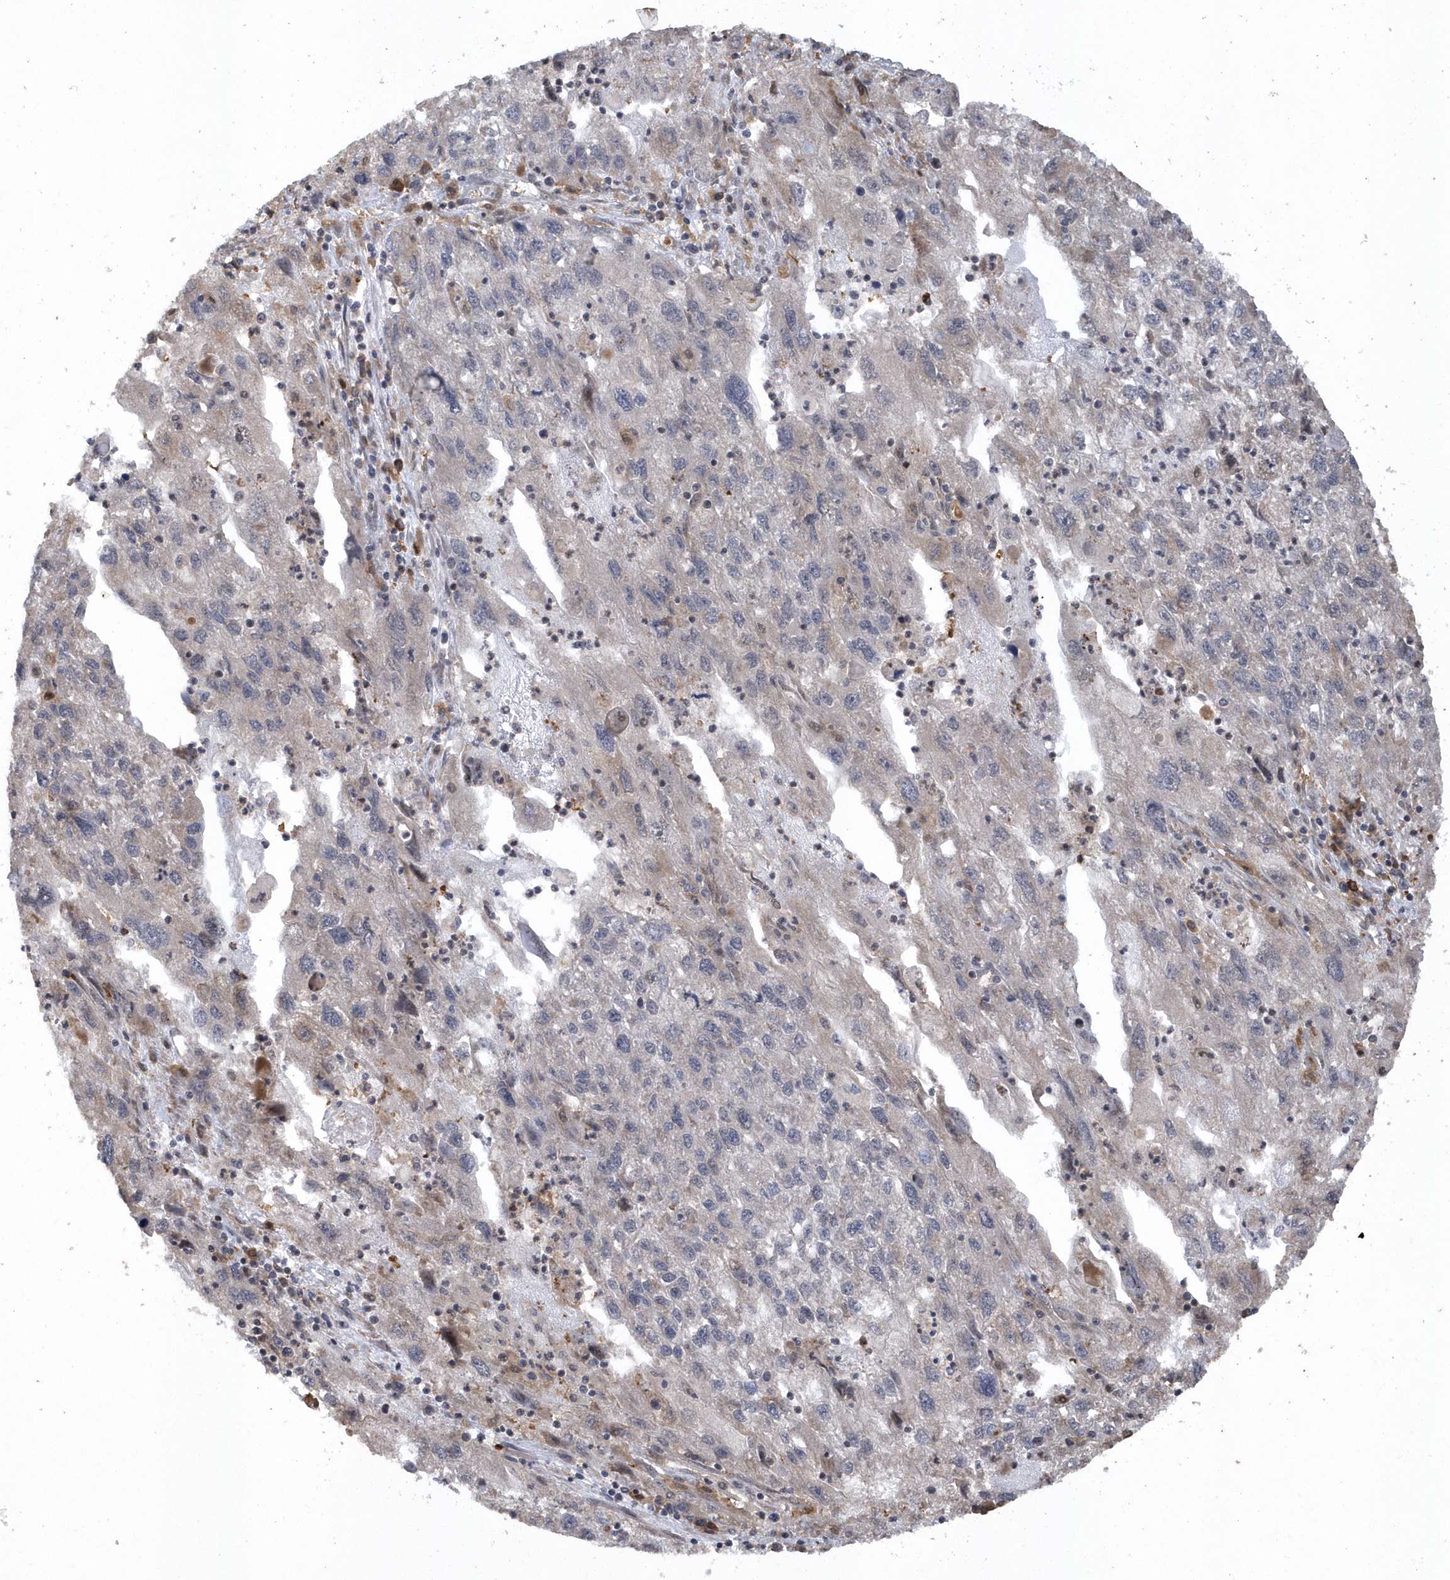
{"staining": {"intensity": "negative", "quantity": "none", "location": "none"}, "tissue": "endometrial cancer", "cell_type": "Tumor cells", "image_type": "cancer", "snomed": [{"axis": "morphology", "description": "Adenocarcinoma, NOS"}, {"axis": "topography", "description": "Endometrium"}], "caption": "Immunohistochemistry (IHC) histopathology image of neoplastic tissue: human endometrial cancer stained with DAB (3,3'-diaminobenzidine) reveals no significant protein staining in tumor cells.", "gene": "HERPUD1", "patient": {"sex": "female", "age": 49}}